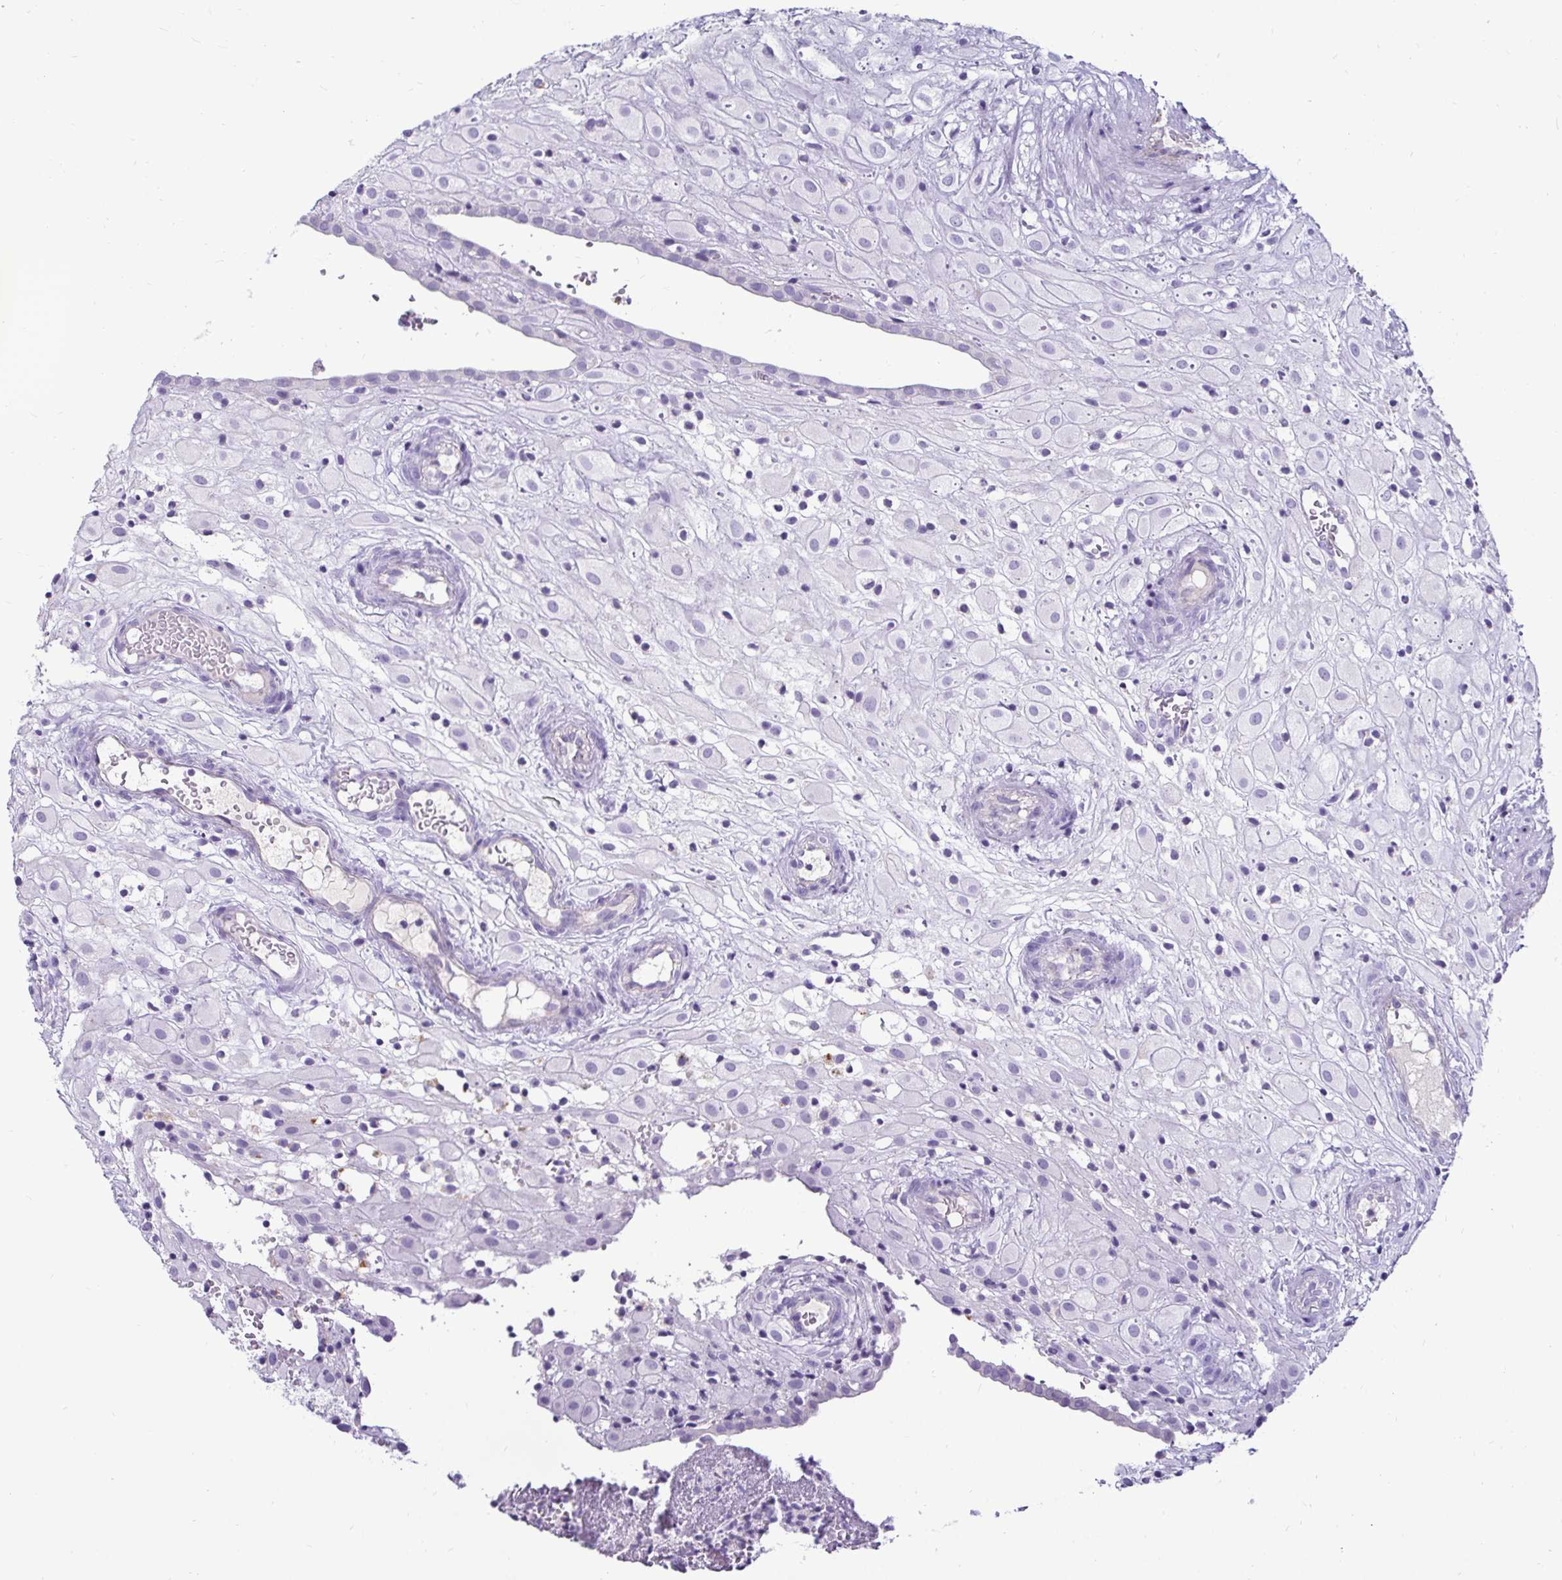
{"staining": {"intensity": "negative", "quantity": "none", "location": "none"}, "tissue": "placenta", "cell_type": "Decidual cells", "image_type": "normal", "snomed": [{"axis": "morphology", "description": "Normal tissue, NOS"}, {"axis": "topography", "description": "Placenta"}], "caption": "This is an immunohistochemistry (IHC) histopathology image of normal placenta. There is no staining in decidual cells.", "gene": "CTSZ", "patient": {"sex": "female", "age": 24}}